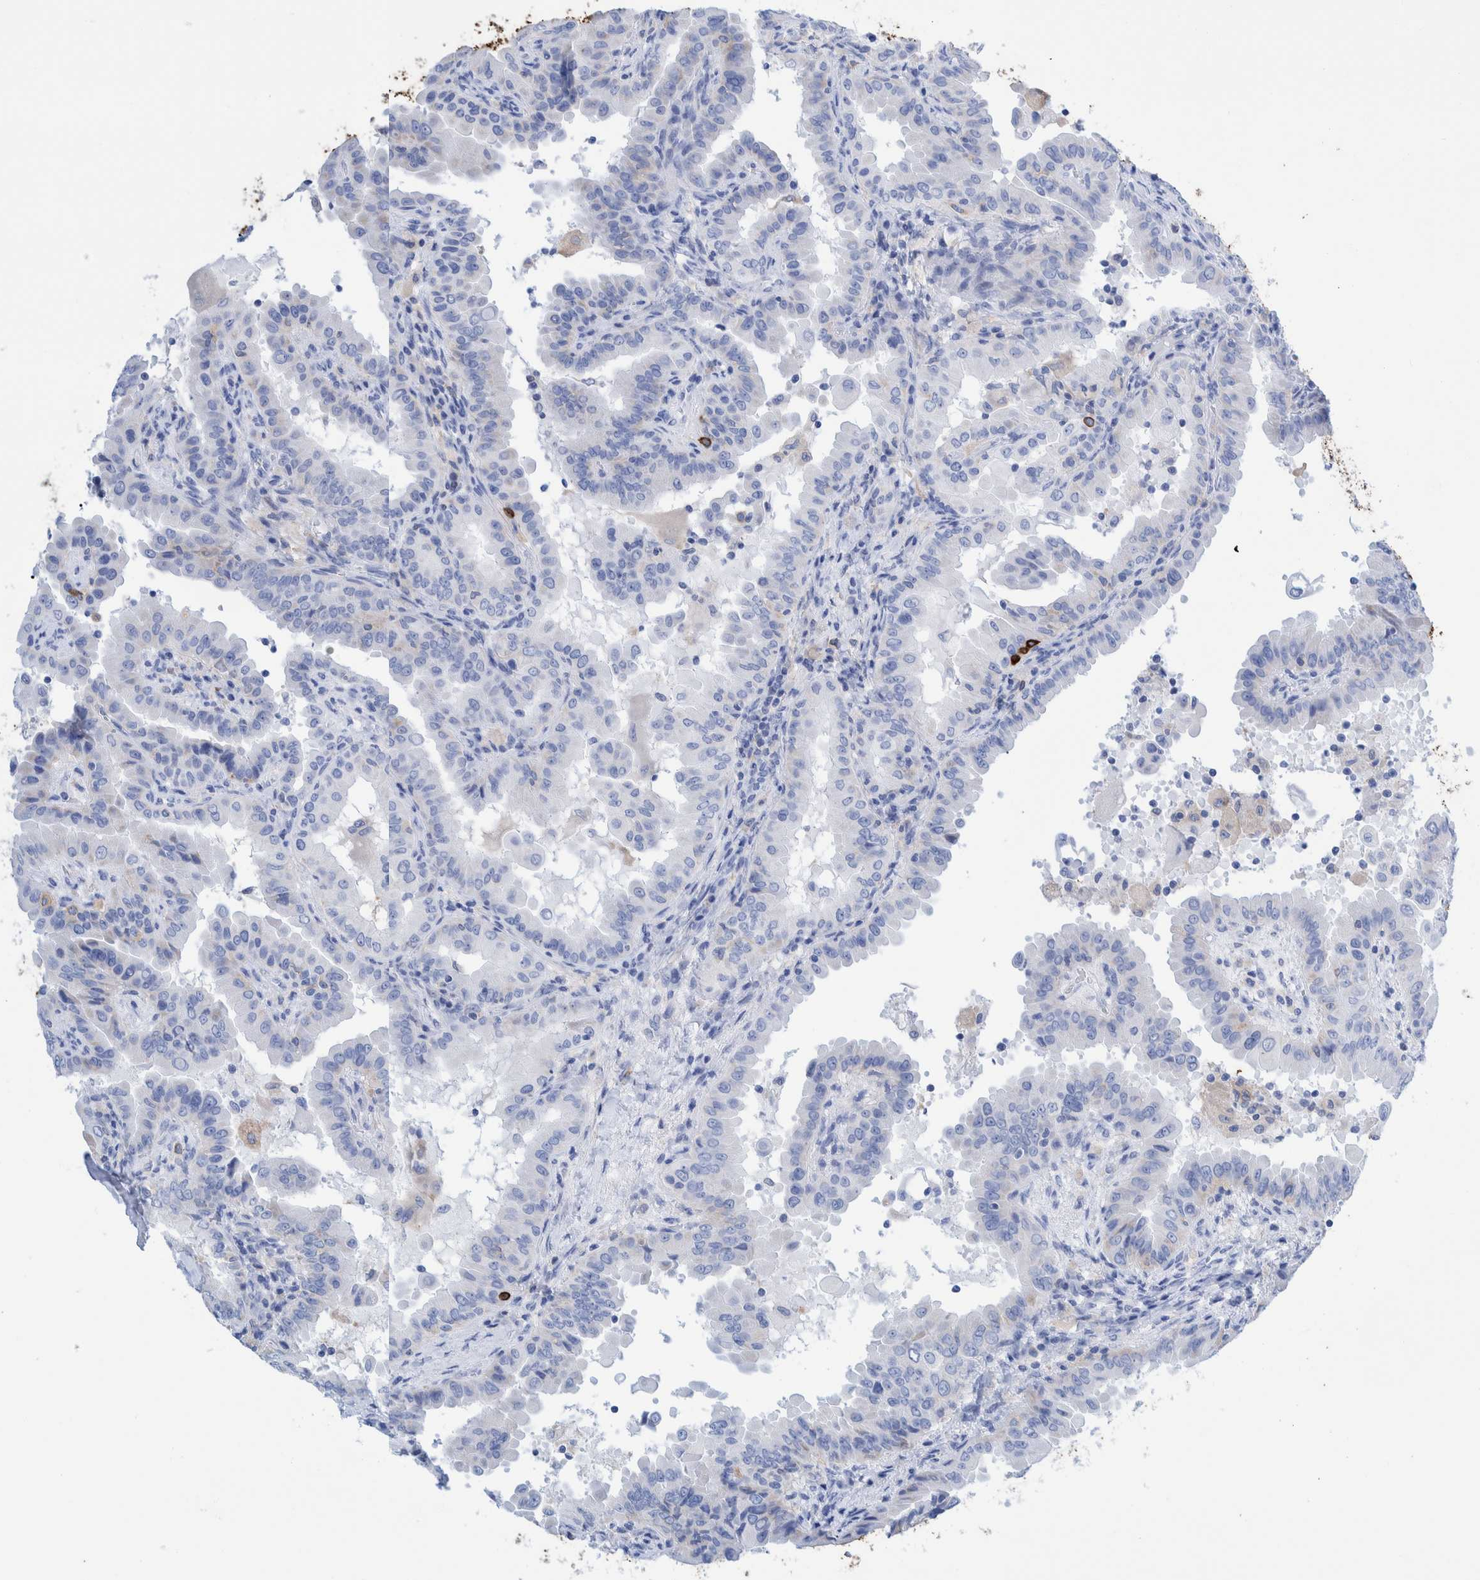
{"staining": {"intensity": "negative", "quantity": "none", "location": "none"}, "tissue": "thyroid cancer", "cell_type": "Tumor cells", "image_type": "cancer", "snomed": [{"axis": "morphology", "description": "Papillary adenocarcinoma, NOS"}, {"axis": "topography", "description": "Thyroid gland"}], "caption": "DAB (3,3'-diaminobenzidine) immunohistochemical staining of human papillary adenocarcinoma (thyroid) reveals no significant positivity in tumor cells. (Stains: DAB (3,3'-diaminobenzidine) immunohistochemistry with hematoxylin counter stain, Microscopy: brightfield microscopy at high magnification).", "gene": "KRT14", "patient": {"sex": "male", "age": 33}}